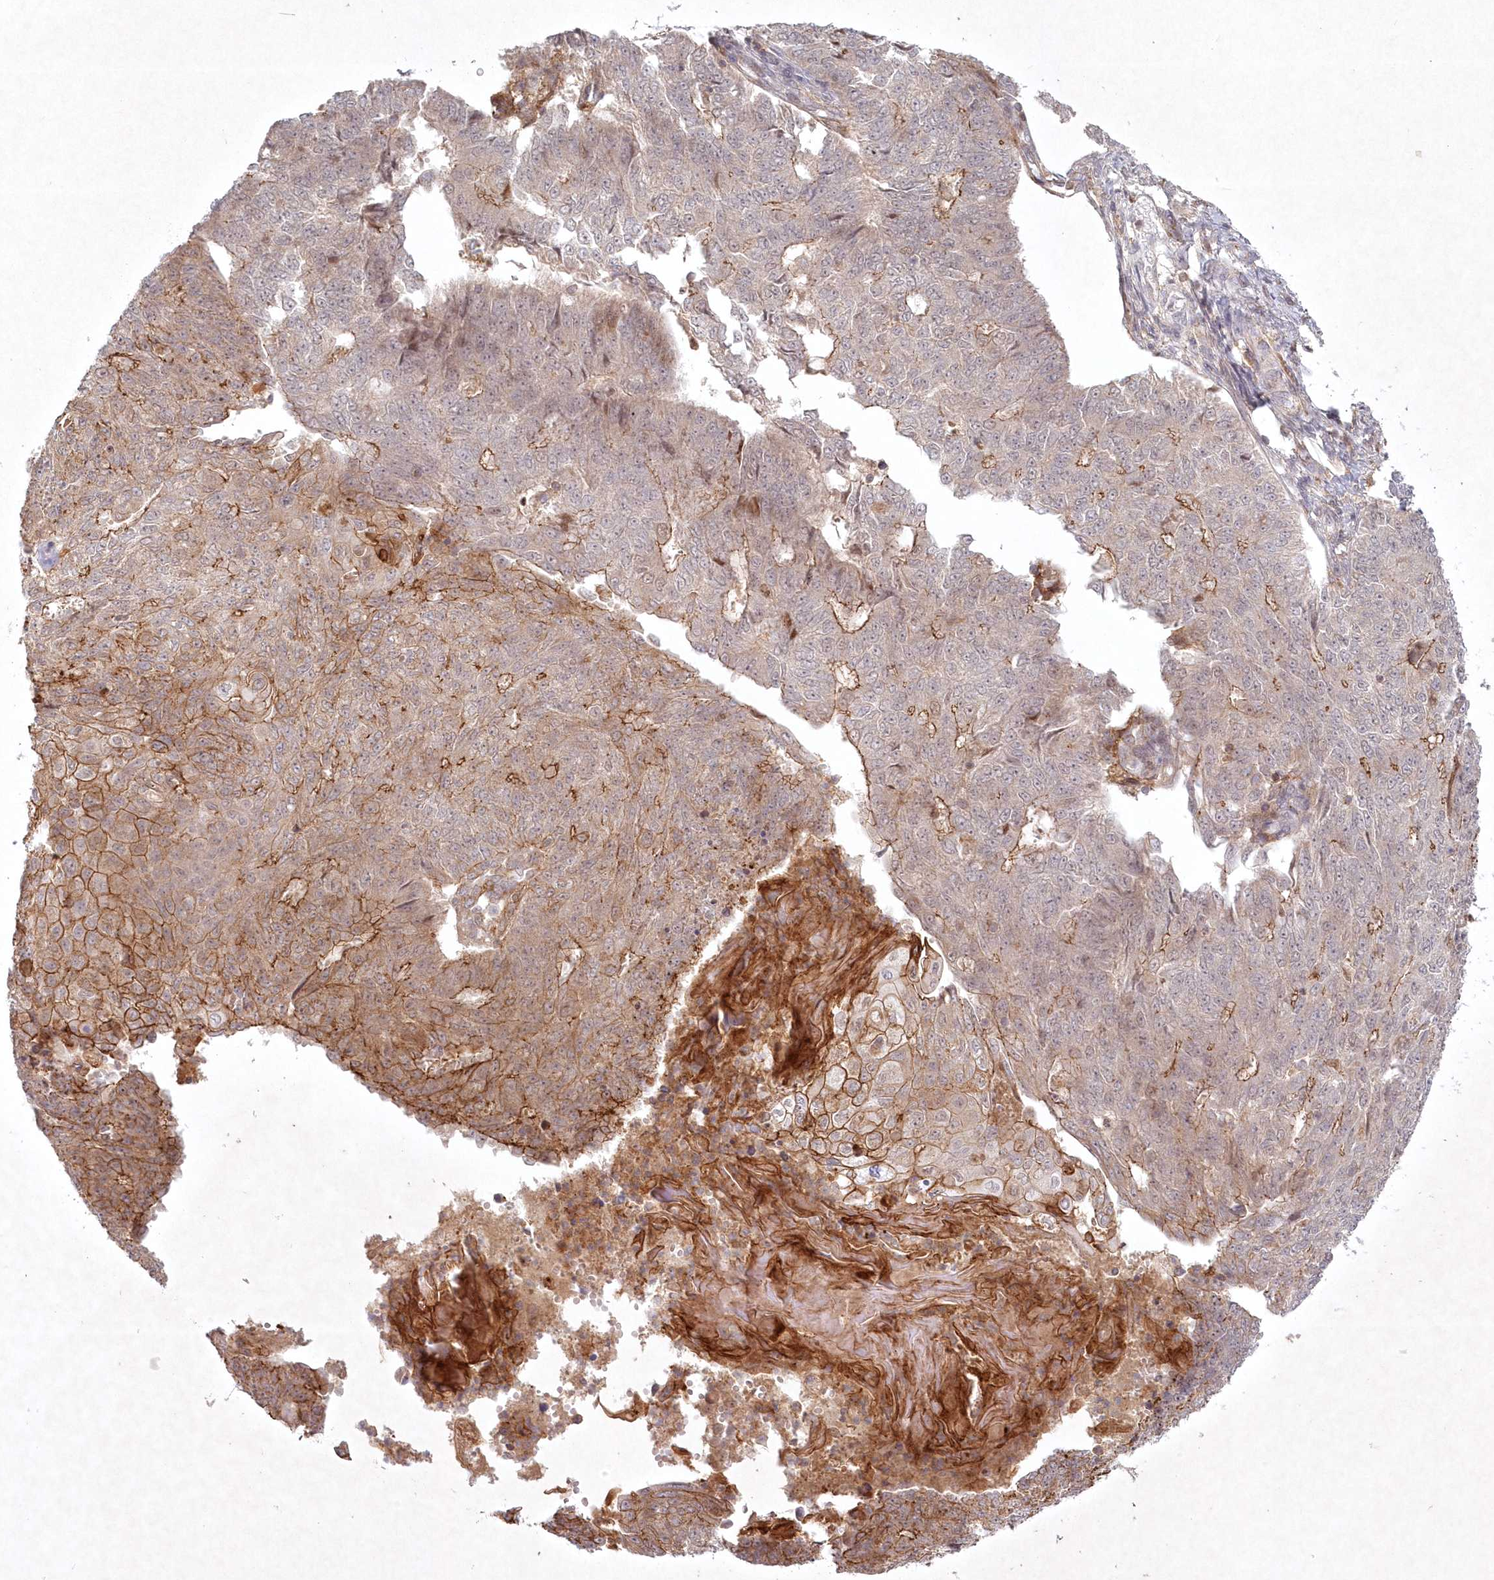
{"staining": {"intensity": "moderate", "quantity": "25%-75%", "location": "cytoplasmic/membranous"}, "tissue": "endometrial cancer", "cell_type": "Tumor cells", "image_type": "cancer", "snomed": [{"axis": "morphology", "description": "Adenocarcinoma, NOS"}, {"axis": "topography", "description": "Endometrium"}], "caption": "A photomicrograph of human endometrial cancer stained for a protein shows moderate cytoplasmic/membranous brown staining in tumor cells.", "gene": "TOGARAM2", "patient": {"sex": "female", "age": 32}}